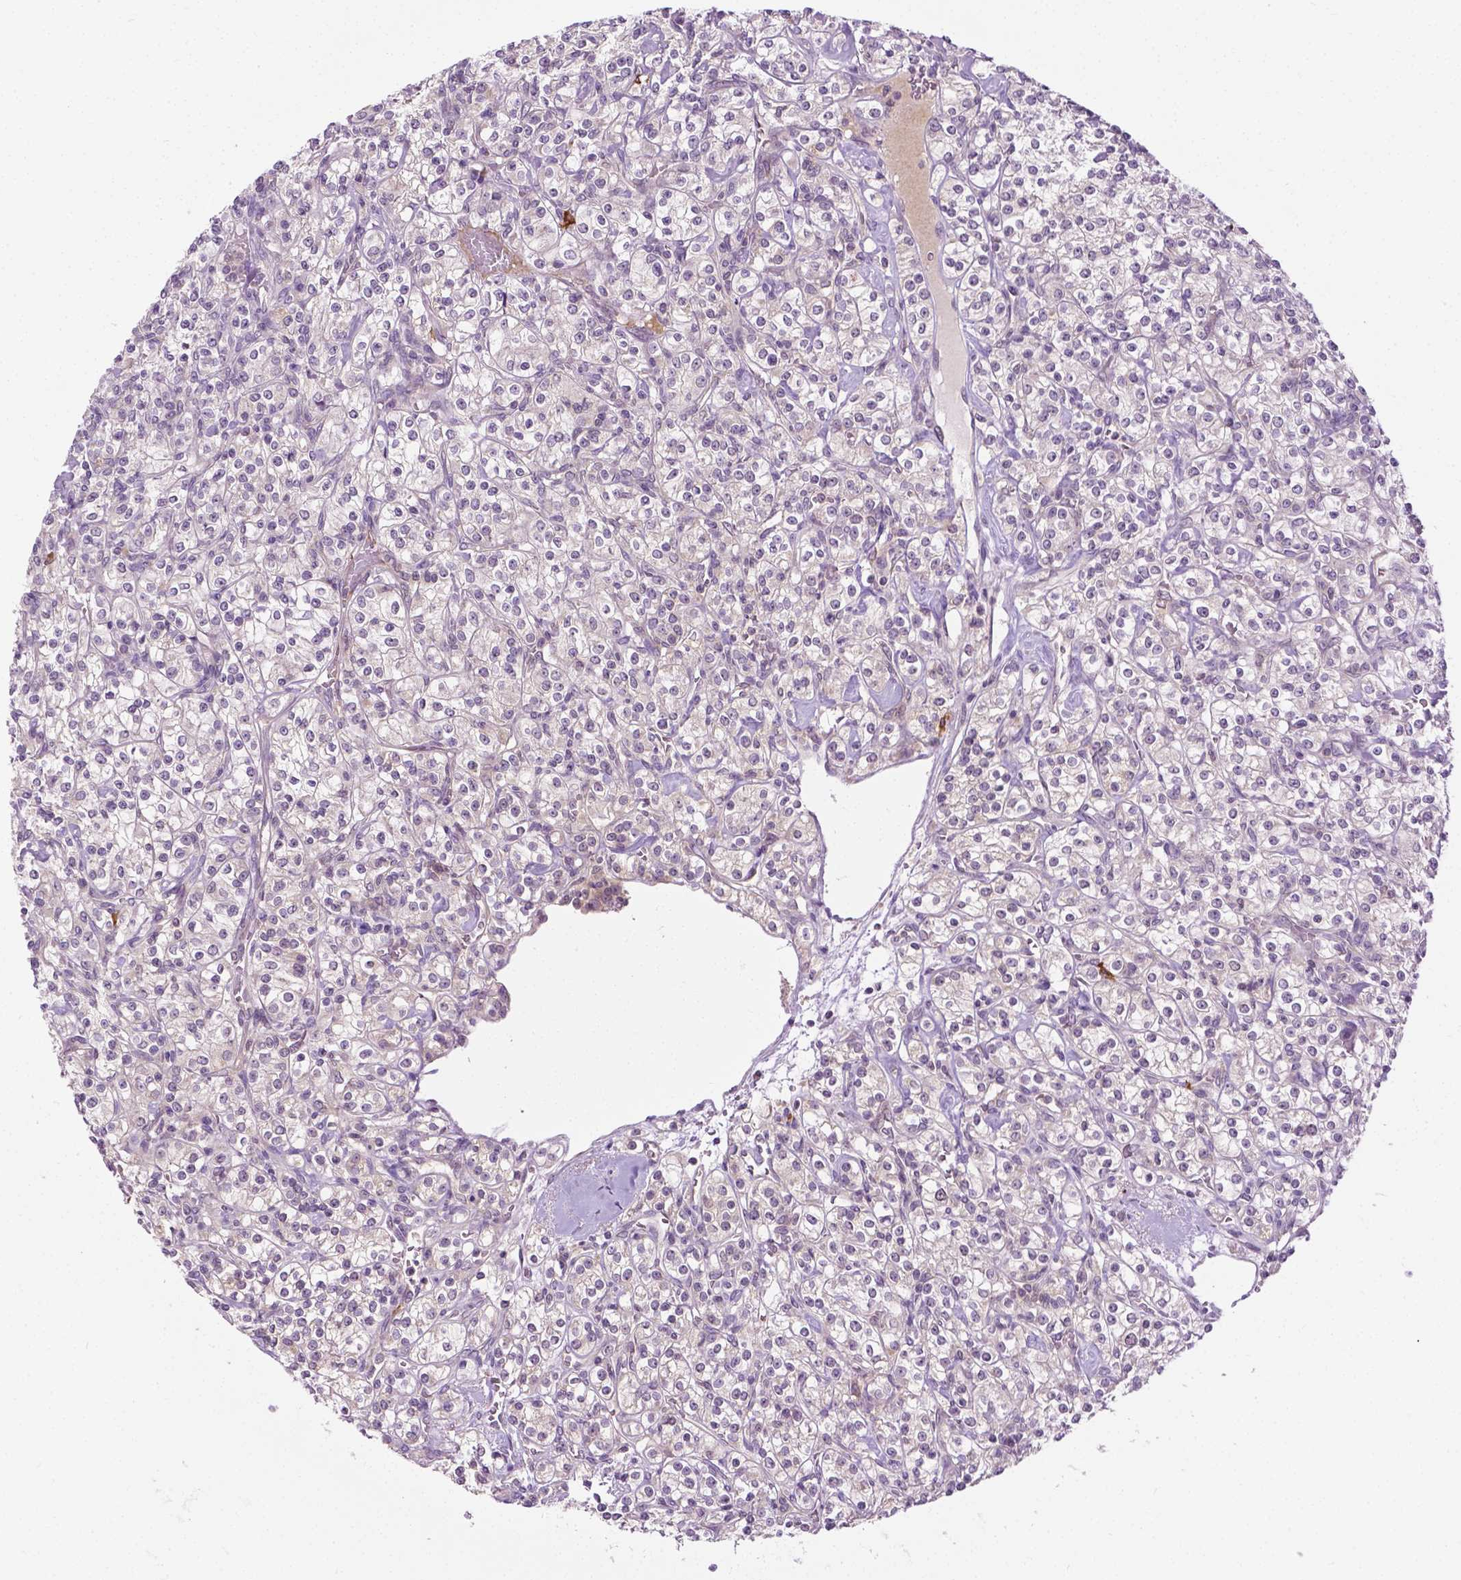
{"staining": {"intensity": "negative", "quantity": "none", "location": "none"}, "tissue": "renal cancer", "cell_type": "Tumor cells", "image_type": "cancer", "snomed": [{"axis": "morphology", "description": "Adenocarcinoma, NOS"}, {"axis": "topography", "description": "Kidney"}], "caption": "The immunohistochemistry histopathology image has no significant positivity in tumor cells of renal adenocarcinoma tissue.", "gene": "DENND4A", "patient": {"sex": "male", "age": 77}}